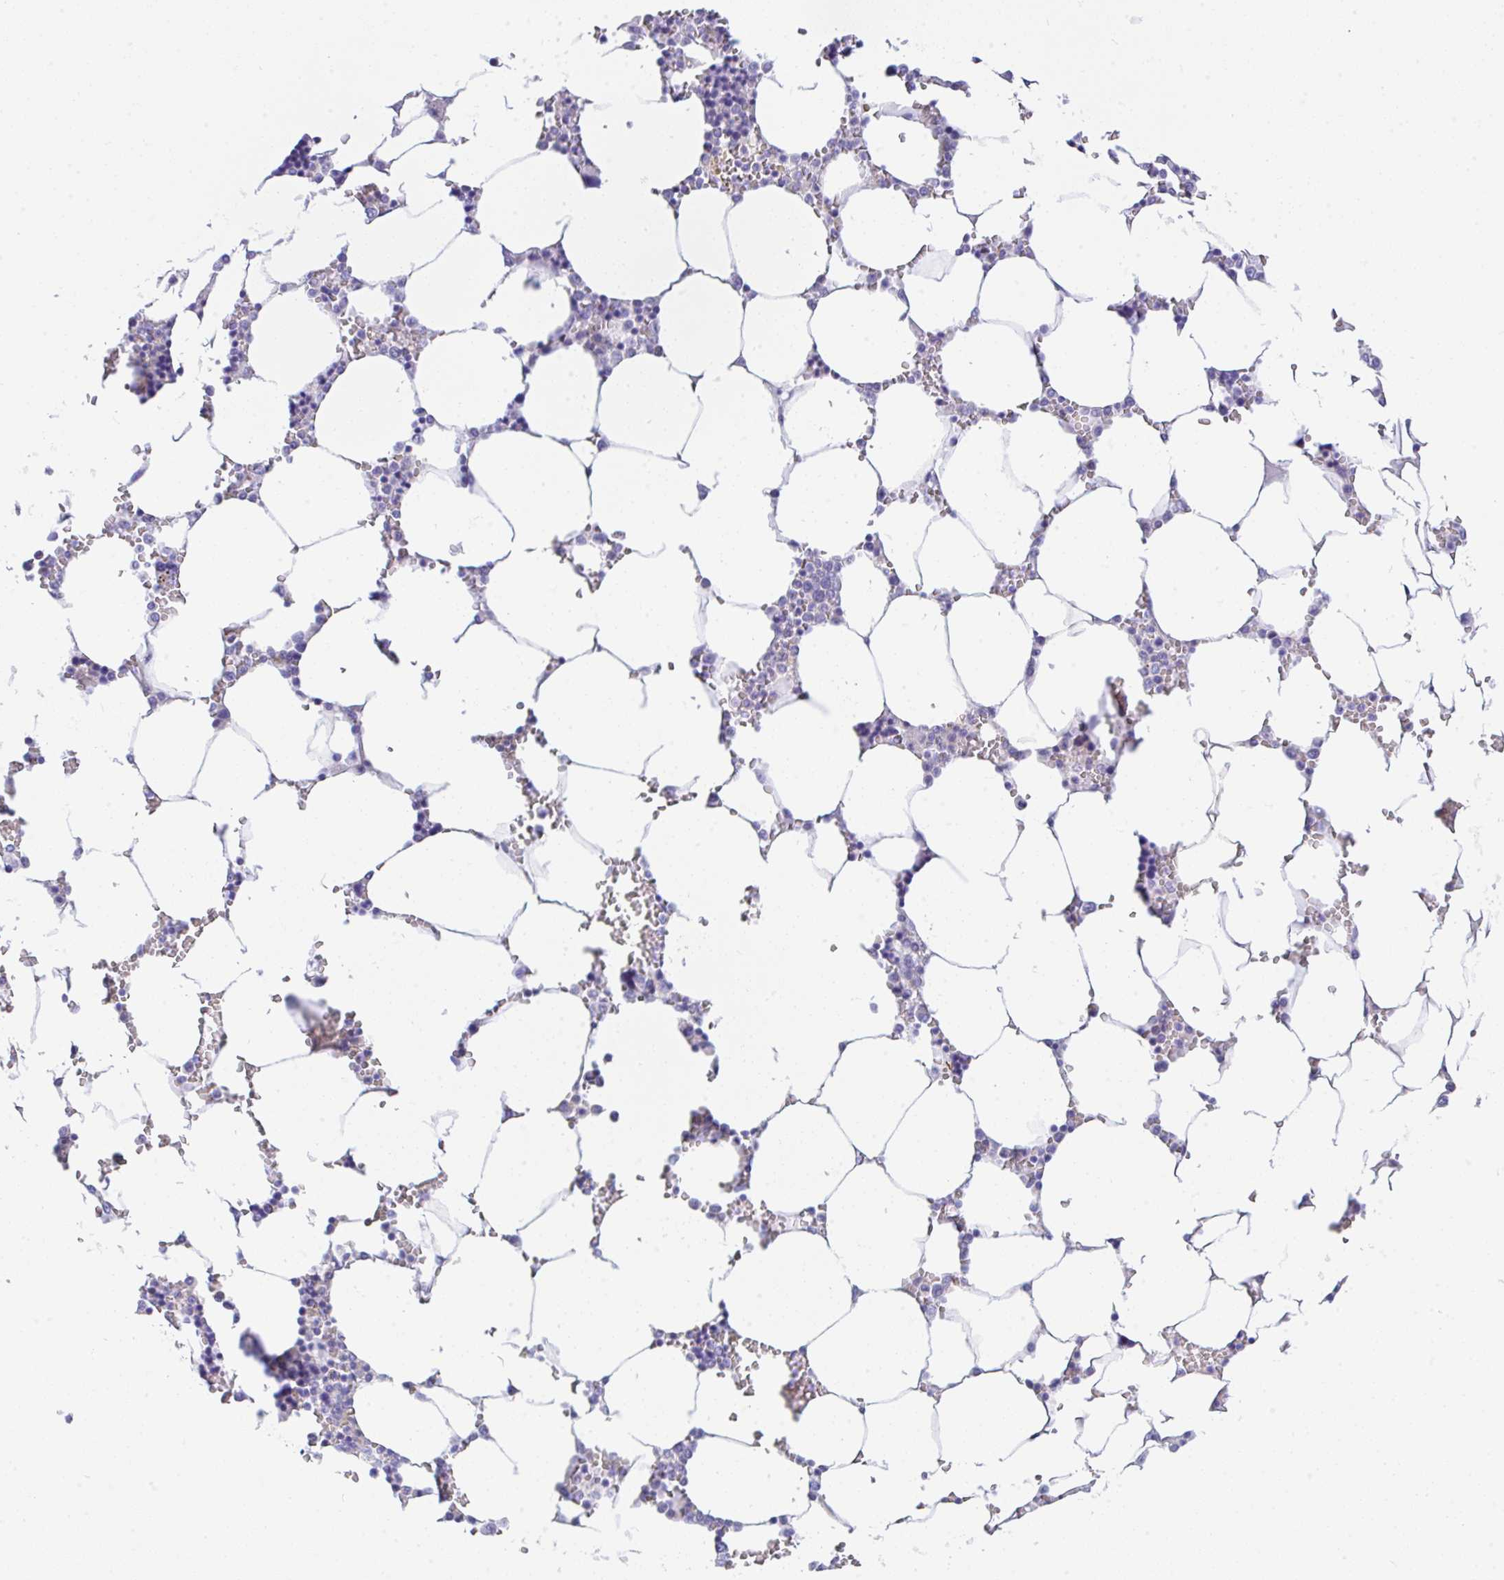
{"staining": {"intensity": "negative", "quantity": "none", "location": "none"}, "tissue": "bone marrow", "cell_type": "Hematopoietic cells", "image_type": "normal", "snomed": [{"axis": "morphology", "description": "Normal tissue, NOS"}, {"axis": "topography", "description": "Bone marrow"}], "caption": "Bone marrow was stained to show a protein in brown. There is no significant expression in hematopoietic cells. (DAB immunohistochemistry visualized using brightfield microscopy, high magnification).", "gene": "SERPINE3", "patient": {"sex": "male", "age": 64}}